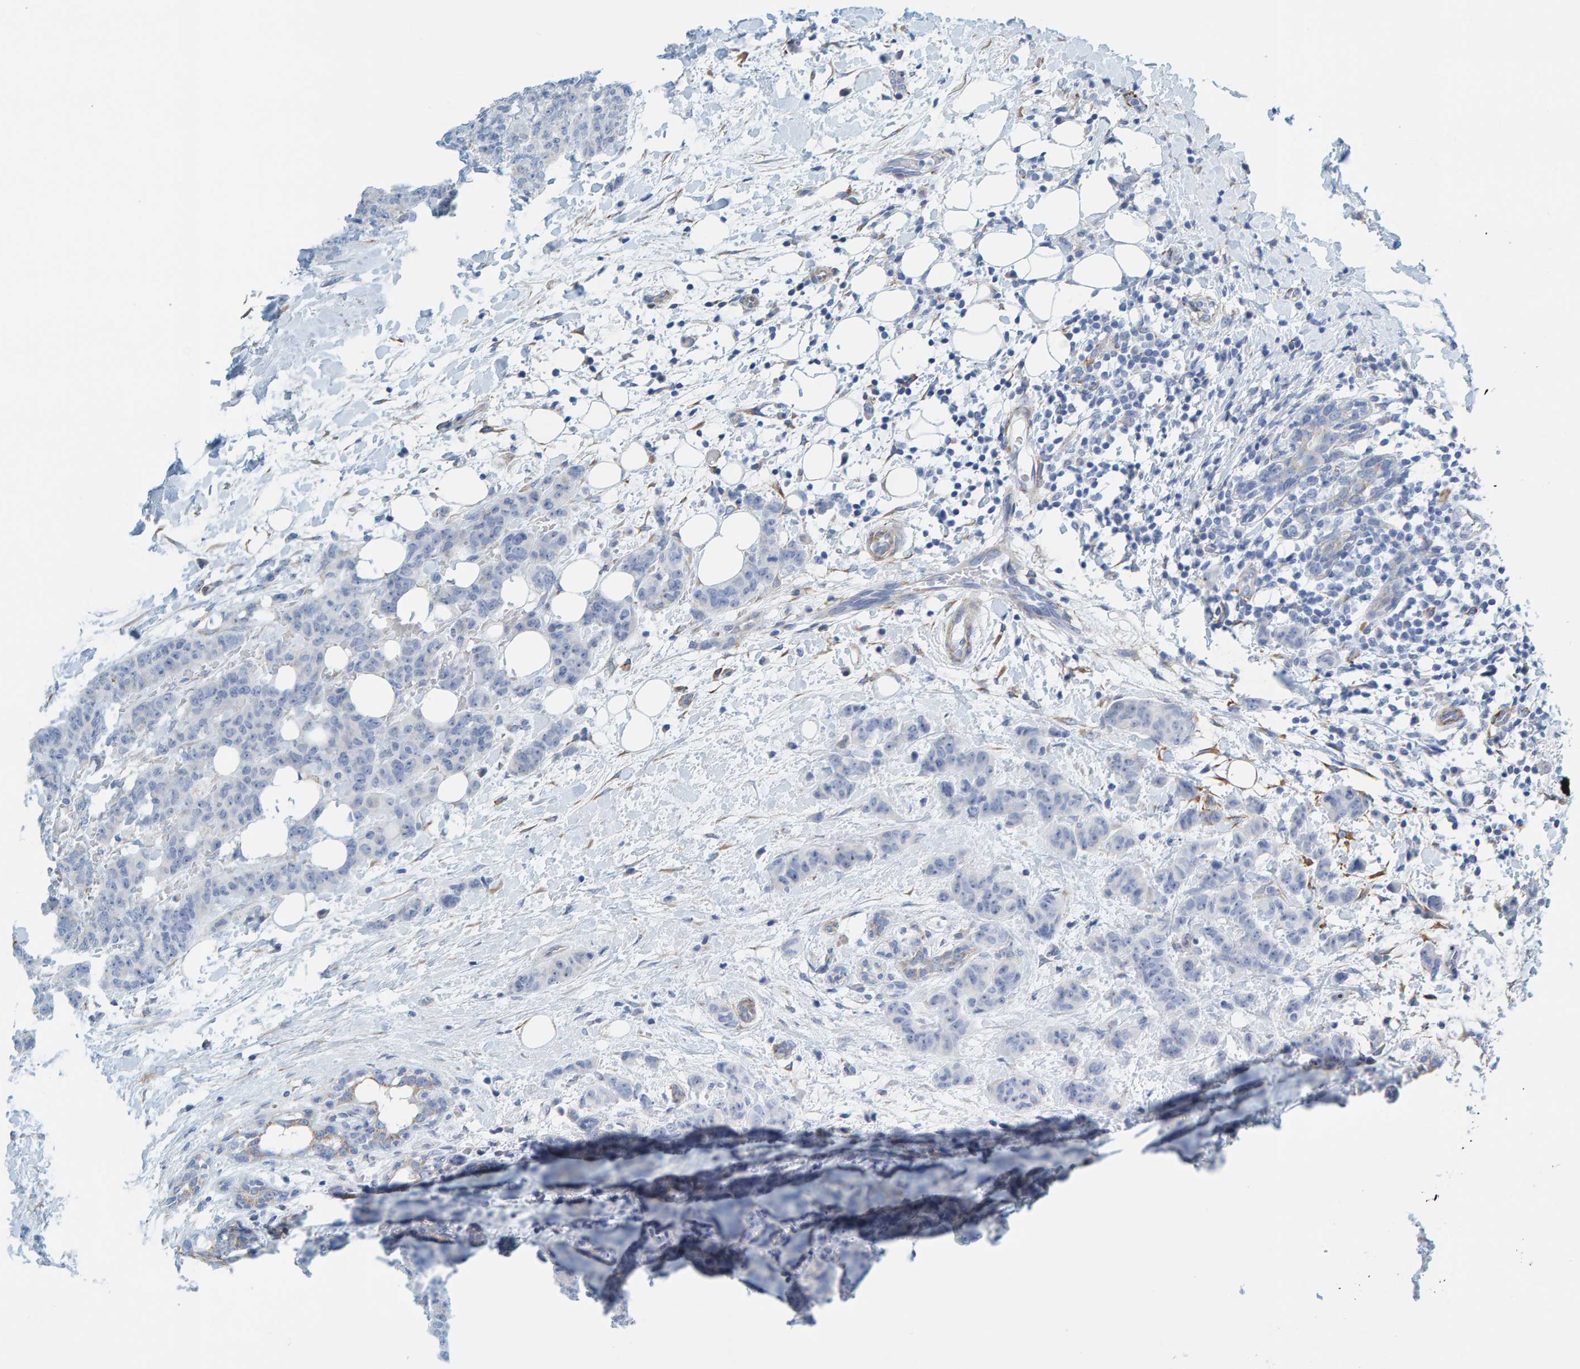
{"staining": {"intensity": "negative", "quantity": "none", "location": "none"}, "tissue": "breast cancer", "cell_type": "Tumor cells", "image_type": "cancer", "snomed": [{"axis": "morphology", "description": "Normal tissue, NOS"}, {"axis": "morphology", "description": "Duct carcinoma"}, {"axis": "topography", "description": "Breast"}], "caption": "High power microscopy photomicrograph of an IHC micrograph of breast cancer, revealing no significant expression in tumor cells.", "gene": "MAP1B", "patient": {"sex": "female", "age": 40}}